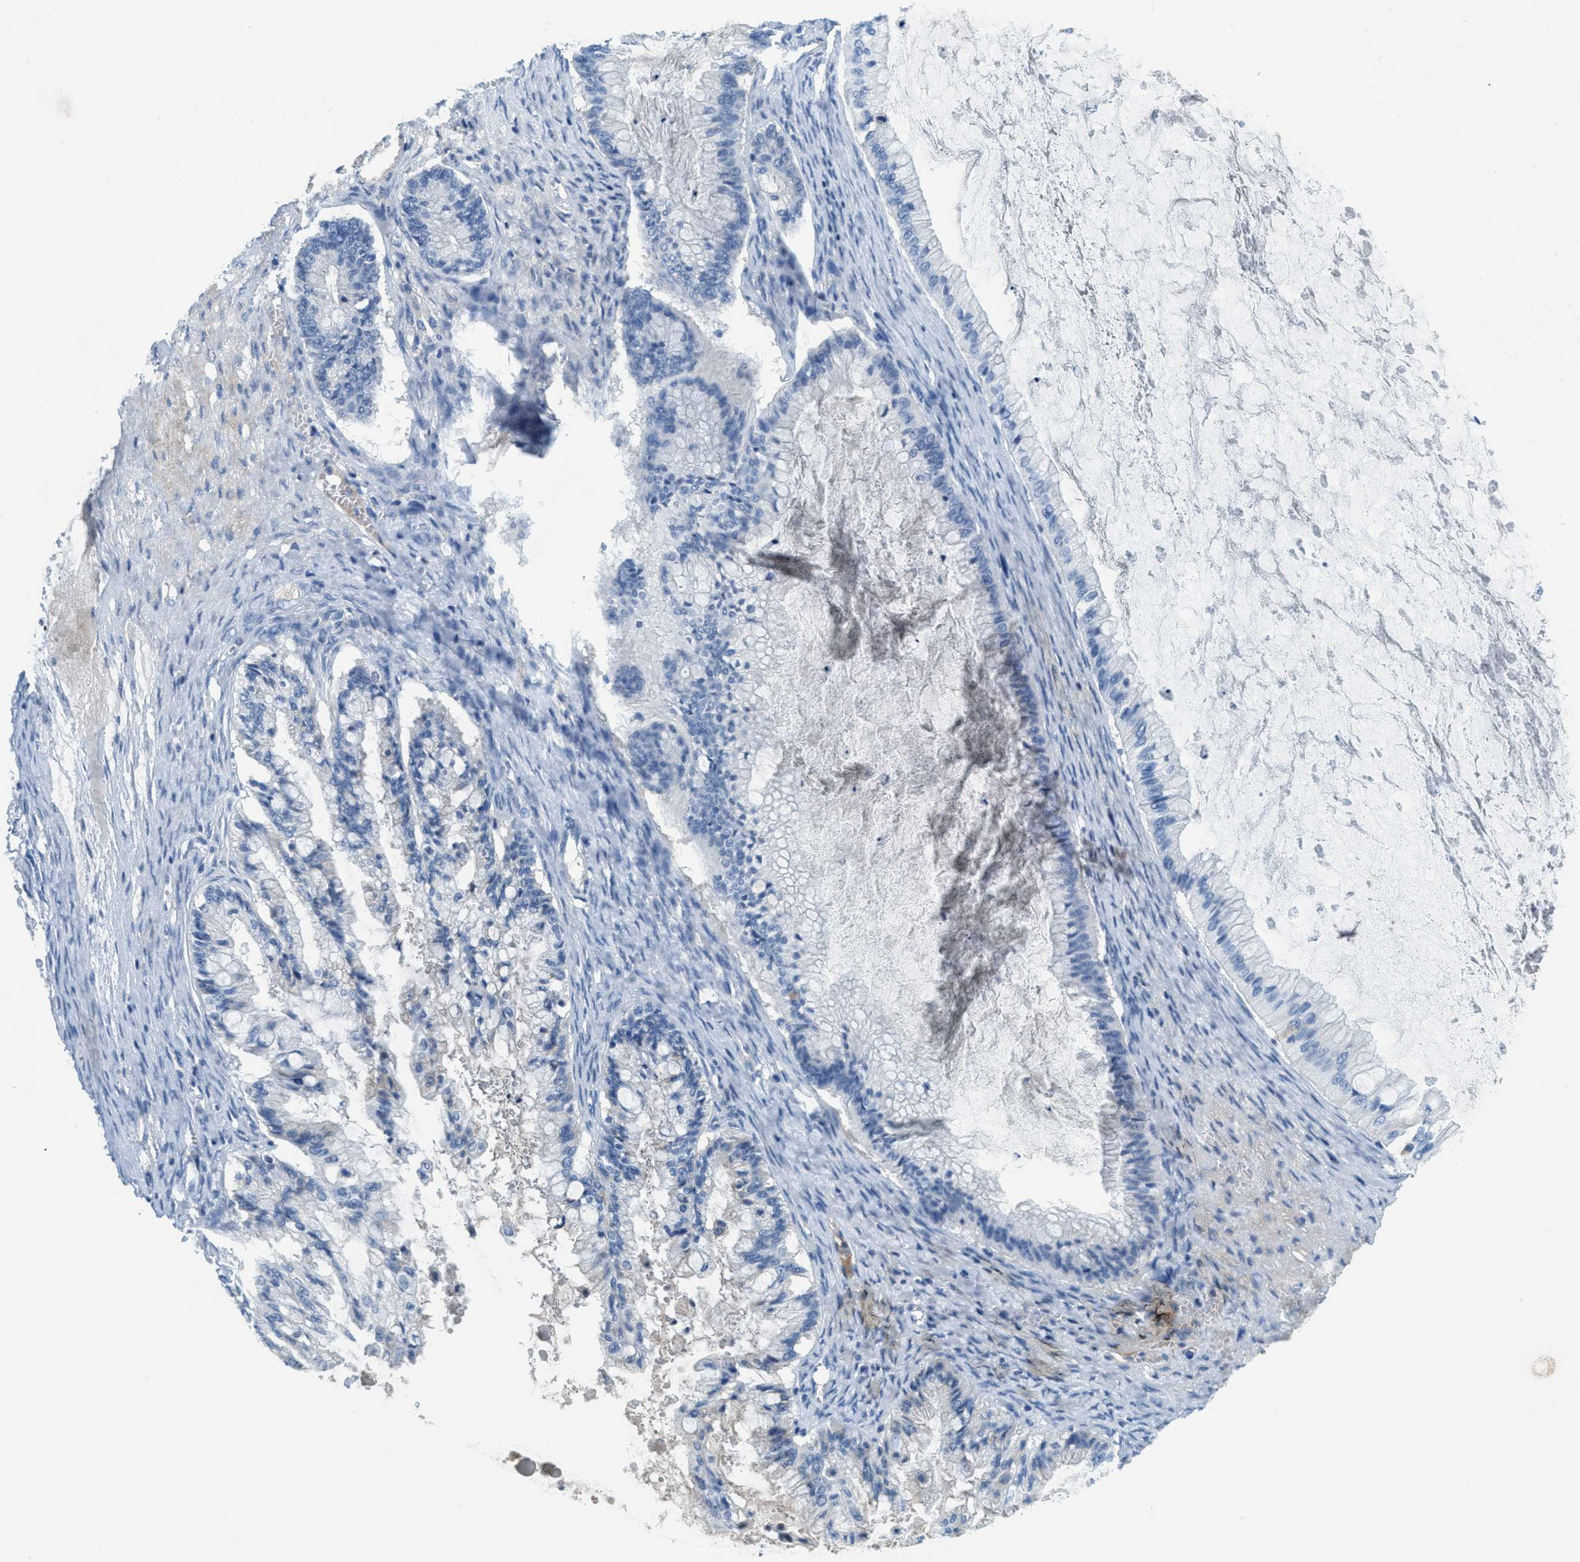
{"staining": {"intensity": "negative", "quantity": "none", "location": "none"}, "tissue": "ovarian cancer", "cell_type": "Tumor cells", "image_type": "cancer", "snomed": [{"axis": "morphology", "description": "Cystadenocarcinoma, mucinous, NOS"}, {"axis": "topography", "description": "Ovary"}], "caption": "Mucinous cystadenocarcinoma (ovarian) was stained to show a protein in brown. There is no significant staining in tumor cells.", "gene": "A2M", "patient": {"sex": "female", "age": 57}}